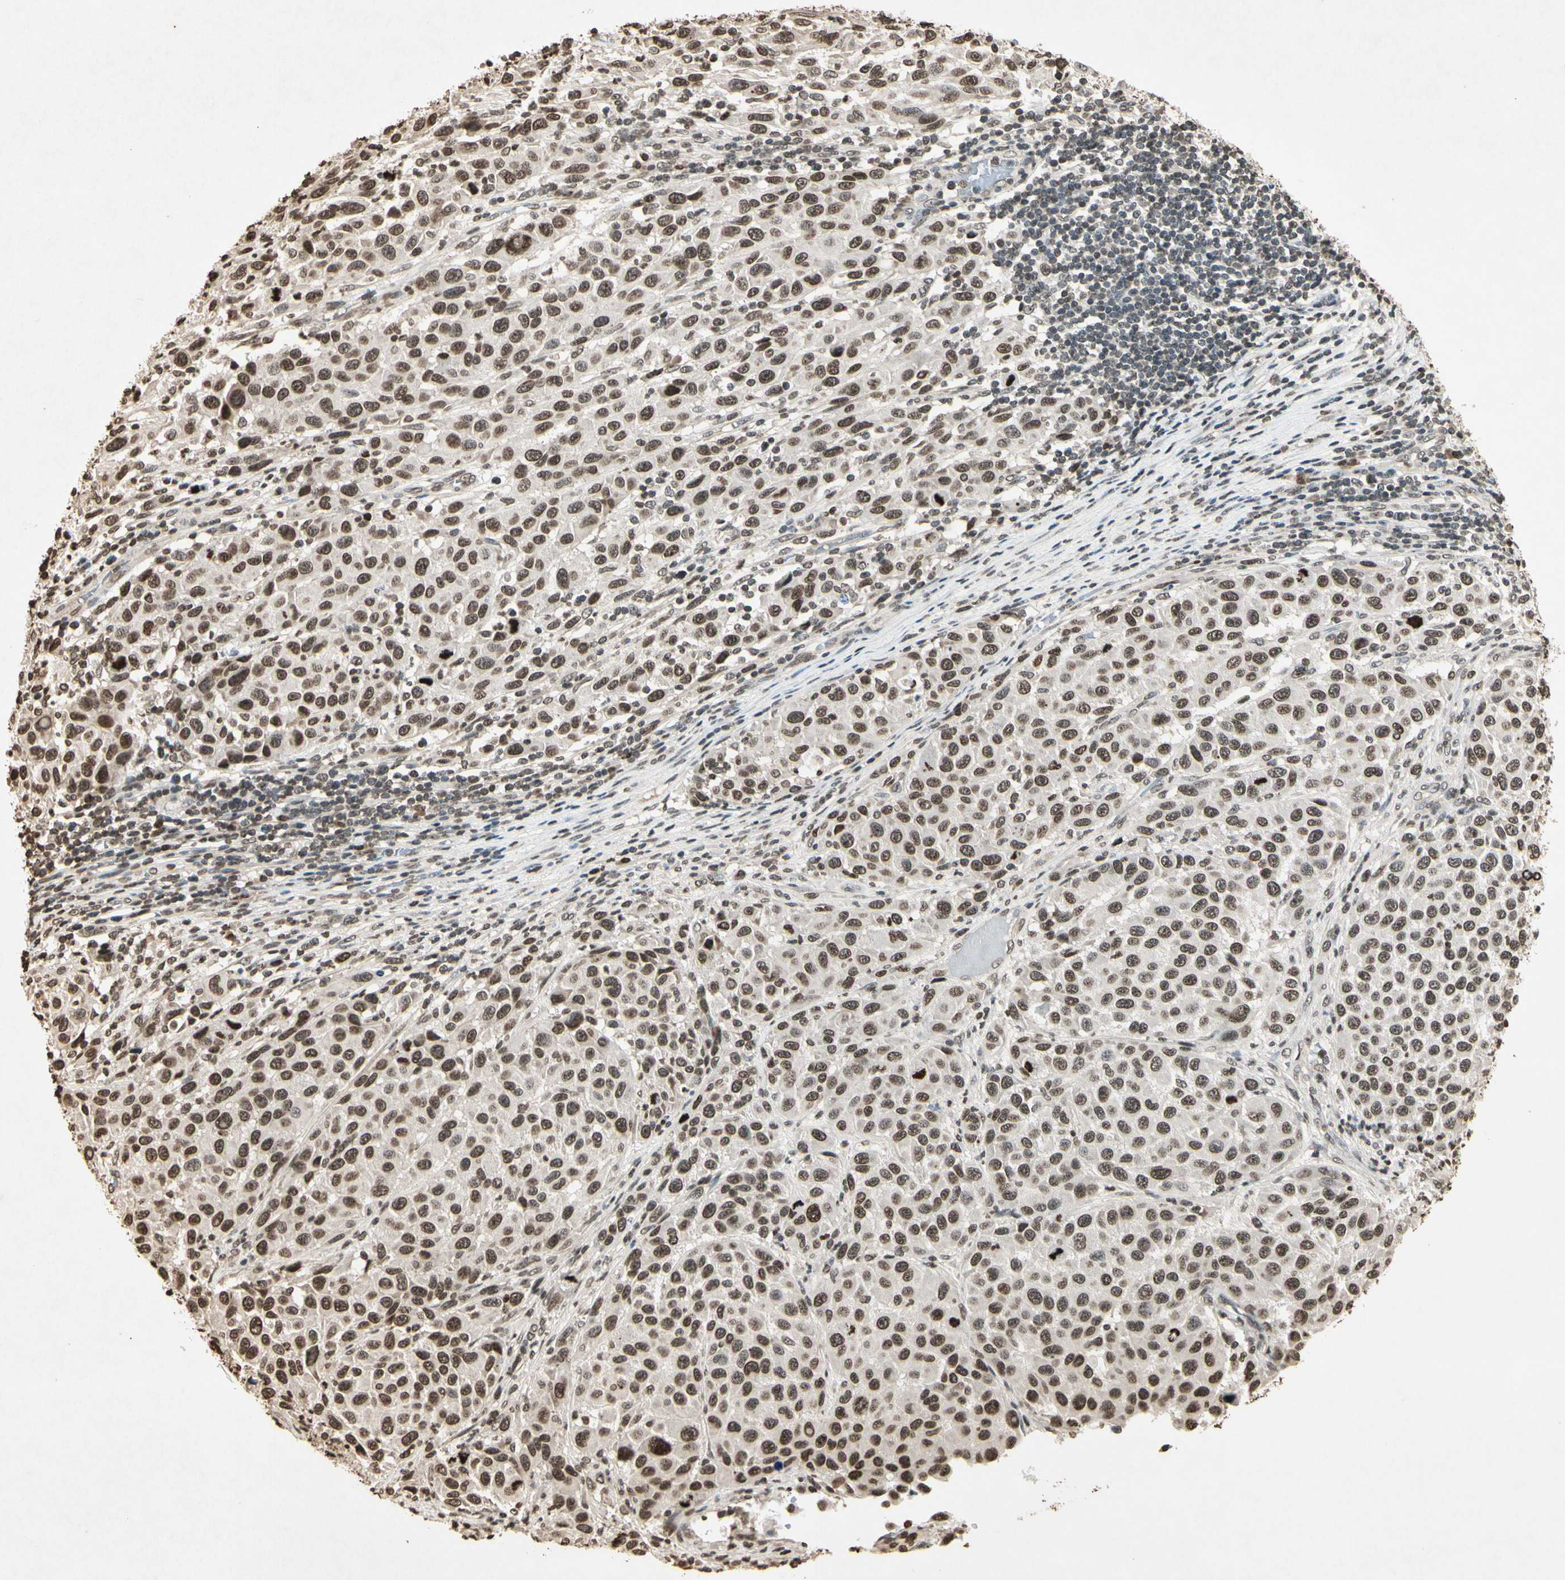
{"staining": {"intensity": "moderate", "quantity": "25%-75%", "location": "nuclear"}, "tissue": "melanoma", "cell_type": "Tumor cells", "image_type": "cancer", "snomed": [{"axis": "morphology", "description": "Malignant melanoma, Metastatic site"}, {"axis": "topography", "description": "Lymph node"}], "caption": "Moderate nuclear protein positivity is appreciated in about 25%-75% of tumor cells in melanoma.", "gene": "TOP1", "patient": {"sex": "male", "age": 61}}